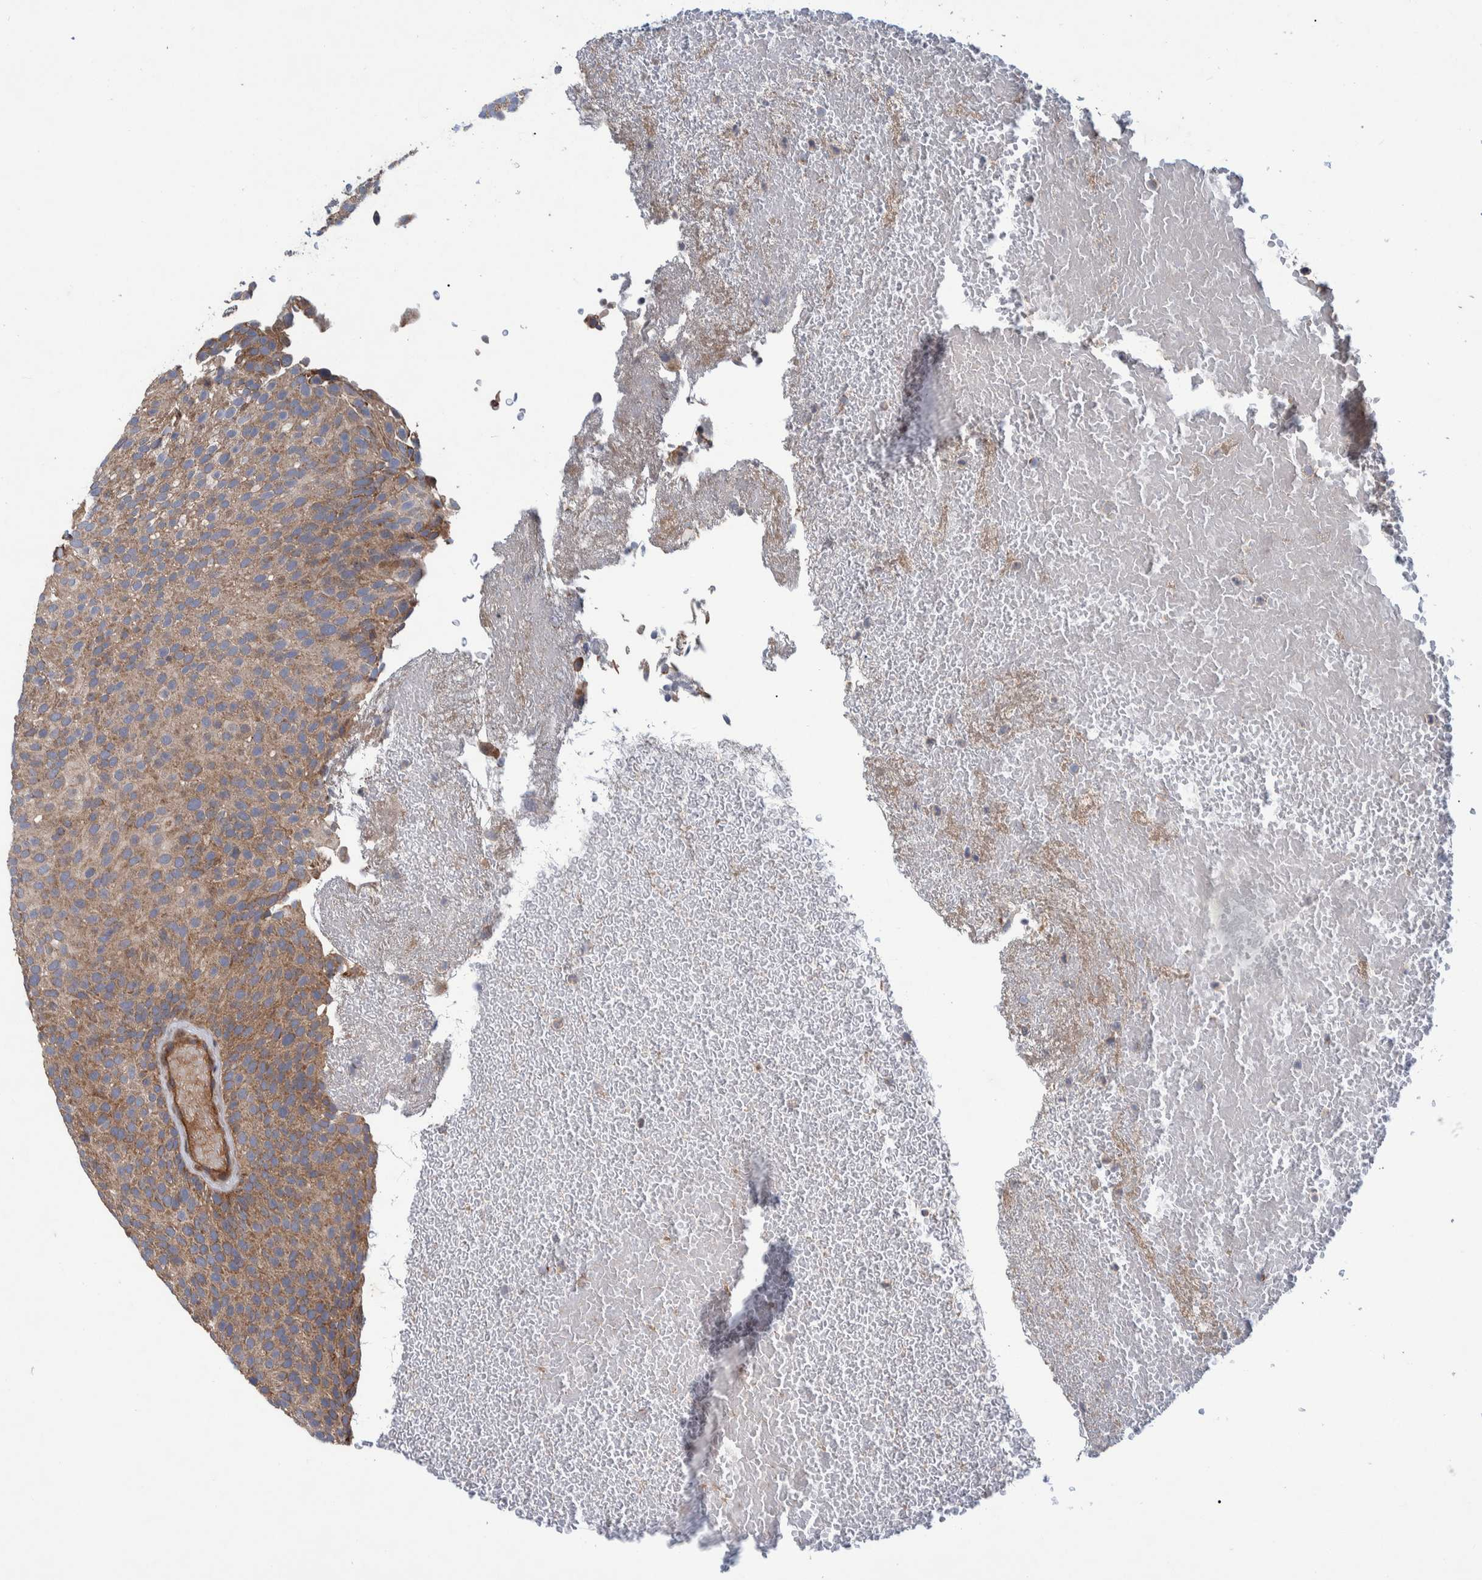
{"staining": {"intensity": "moderate", "quantity": ">75%", "location": "cytoplasmic/membranous"}, "tissue": "urothelial cancer", "cell_type": "Tumor cells", "image_type": "cancer", "snomed": [{"axis": "morphology", "description": "Urothelial carcinoma, Low grade"}, {"axis": "topography", "description": "Urinary bladder"}], "caption": "The immunohistochemical stain shows moderate cytoplasmic/membranous staining in tumor cells of urothelial cancer tissue.", "gene": "ITIH3", "patient": {"sex": "male", "age": 78}}